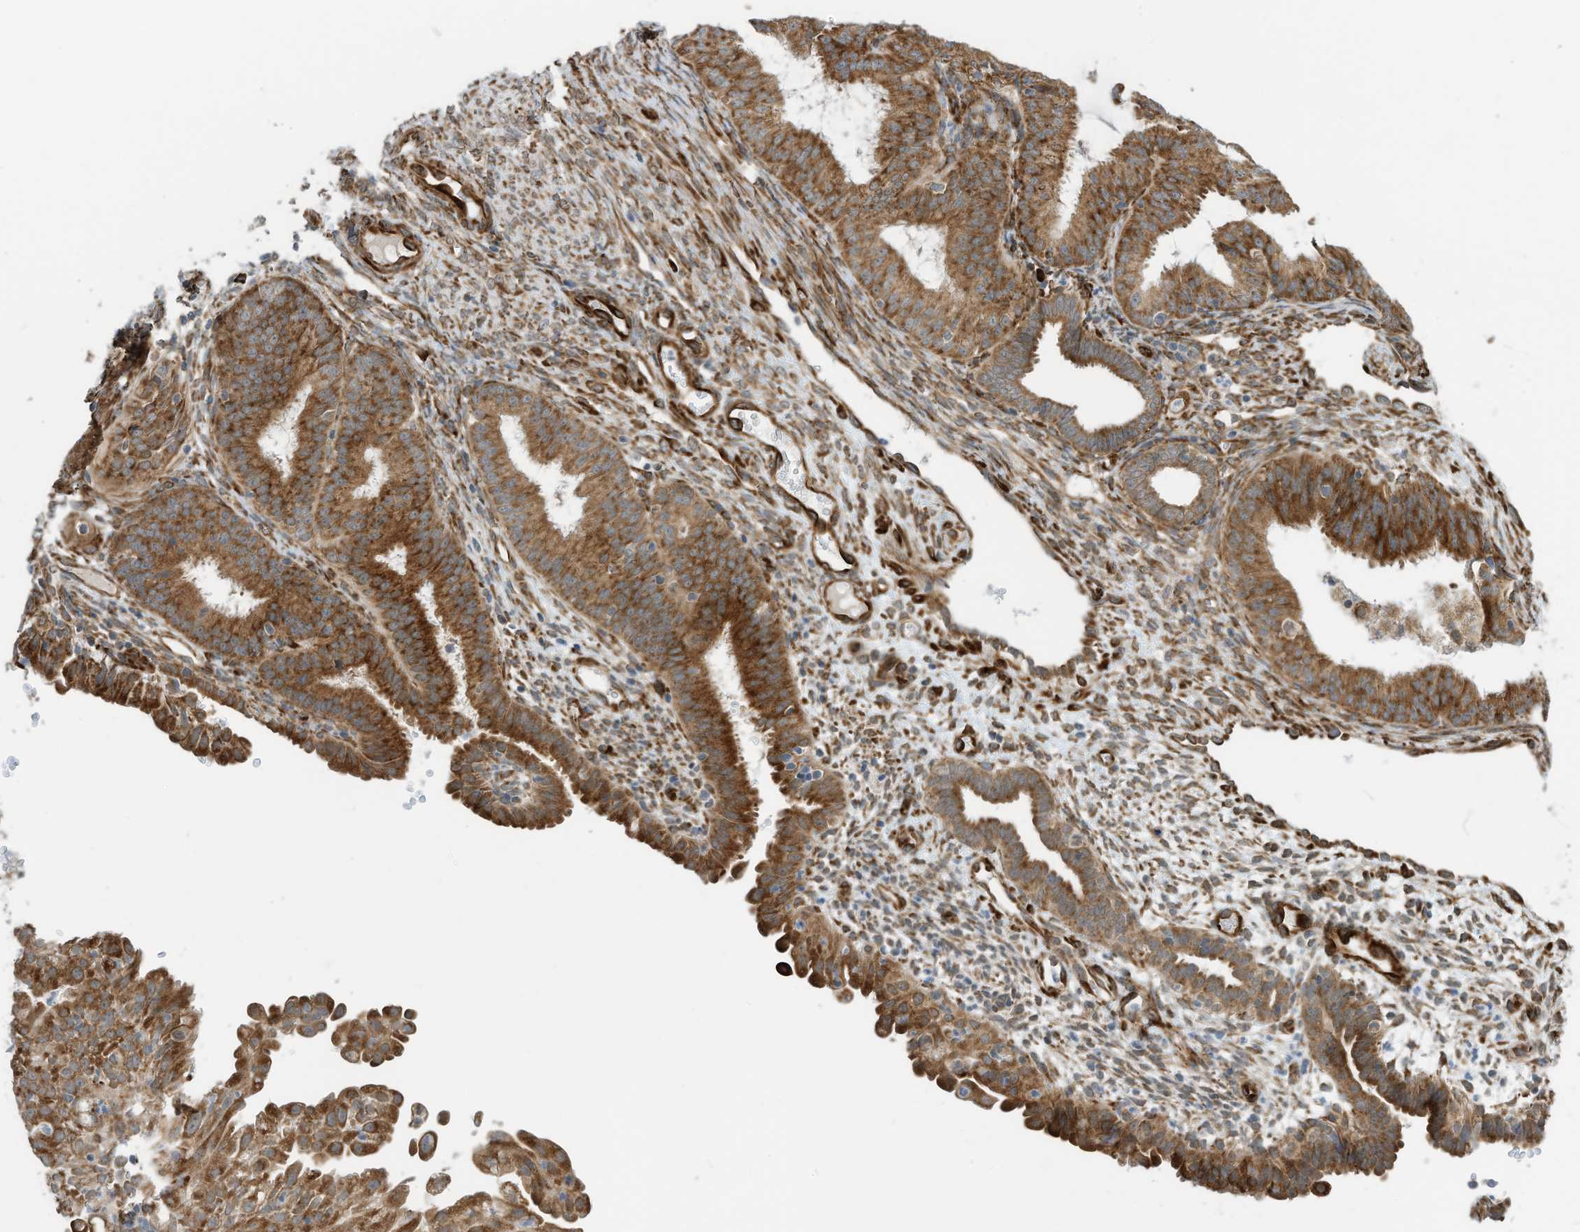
{"staining": {"intensity": "strong", "quantity": ">75%", "location": "cytoplasmic/membranous"}, "tissue": "endometrial cancer", "cell_type": "Tumor cells", "image_type": "cancer", "snomed": [{"axis": "morphology", "description": "Adenocarcinoma, NOS"}, {"axis": "topography", "description": "Endometrium"}], "caption": "Protein staining of endometrial cancer tissue demonstrates strong cytoplasmic/membranous positivity in about >75% of tumor cells.", "gene": "ZBTB45", "patient": {"sex": "female", "age": 51}}